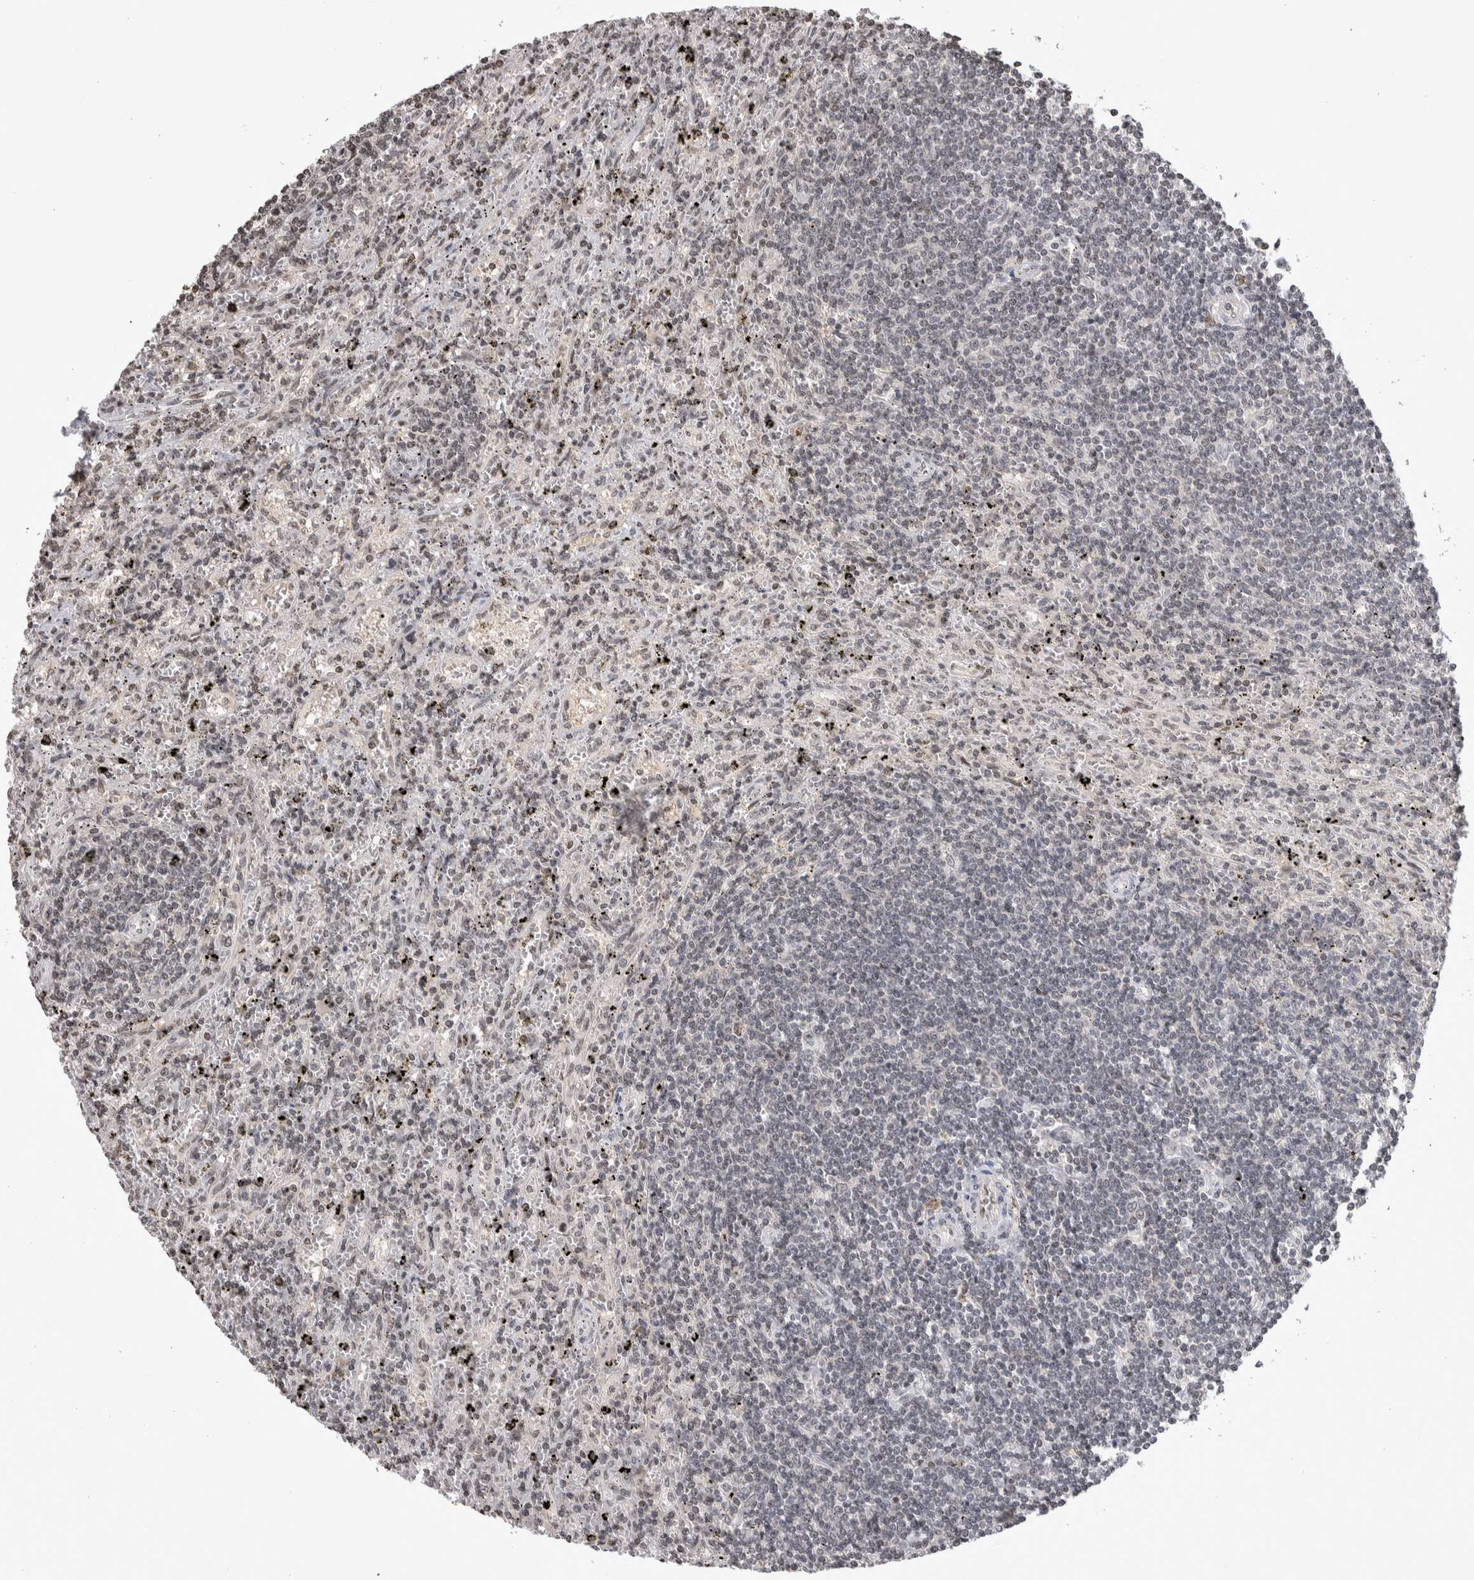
{"staining": {"intensity": "weak", "quantity": "<25%", "location": "nuclear"}, "tissue": "lymphoma", "cell_type": "Tumor cells", "image_type": "cancer", "snomed": [{"axis": "morphology", "description": "Malignant lymphoma, non-Hodgkin's type, Low grade"}, {"axis": "topography", "description": "Spleen"}], "caption": "Micrograph shows no significant protein positivity in tumor cells of lymphoma. Nuclei are stained in blue.", "gene": "ZSCAN21", "patient": {"sex": "male", "age": 76}}